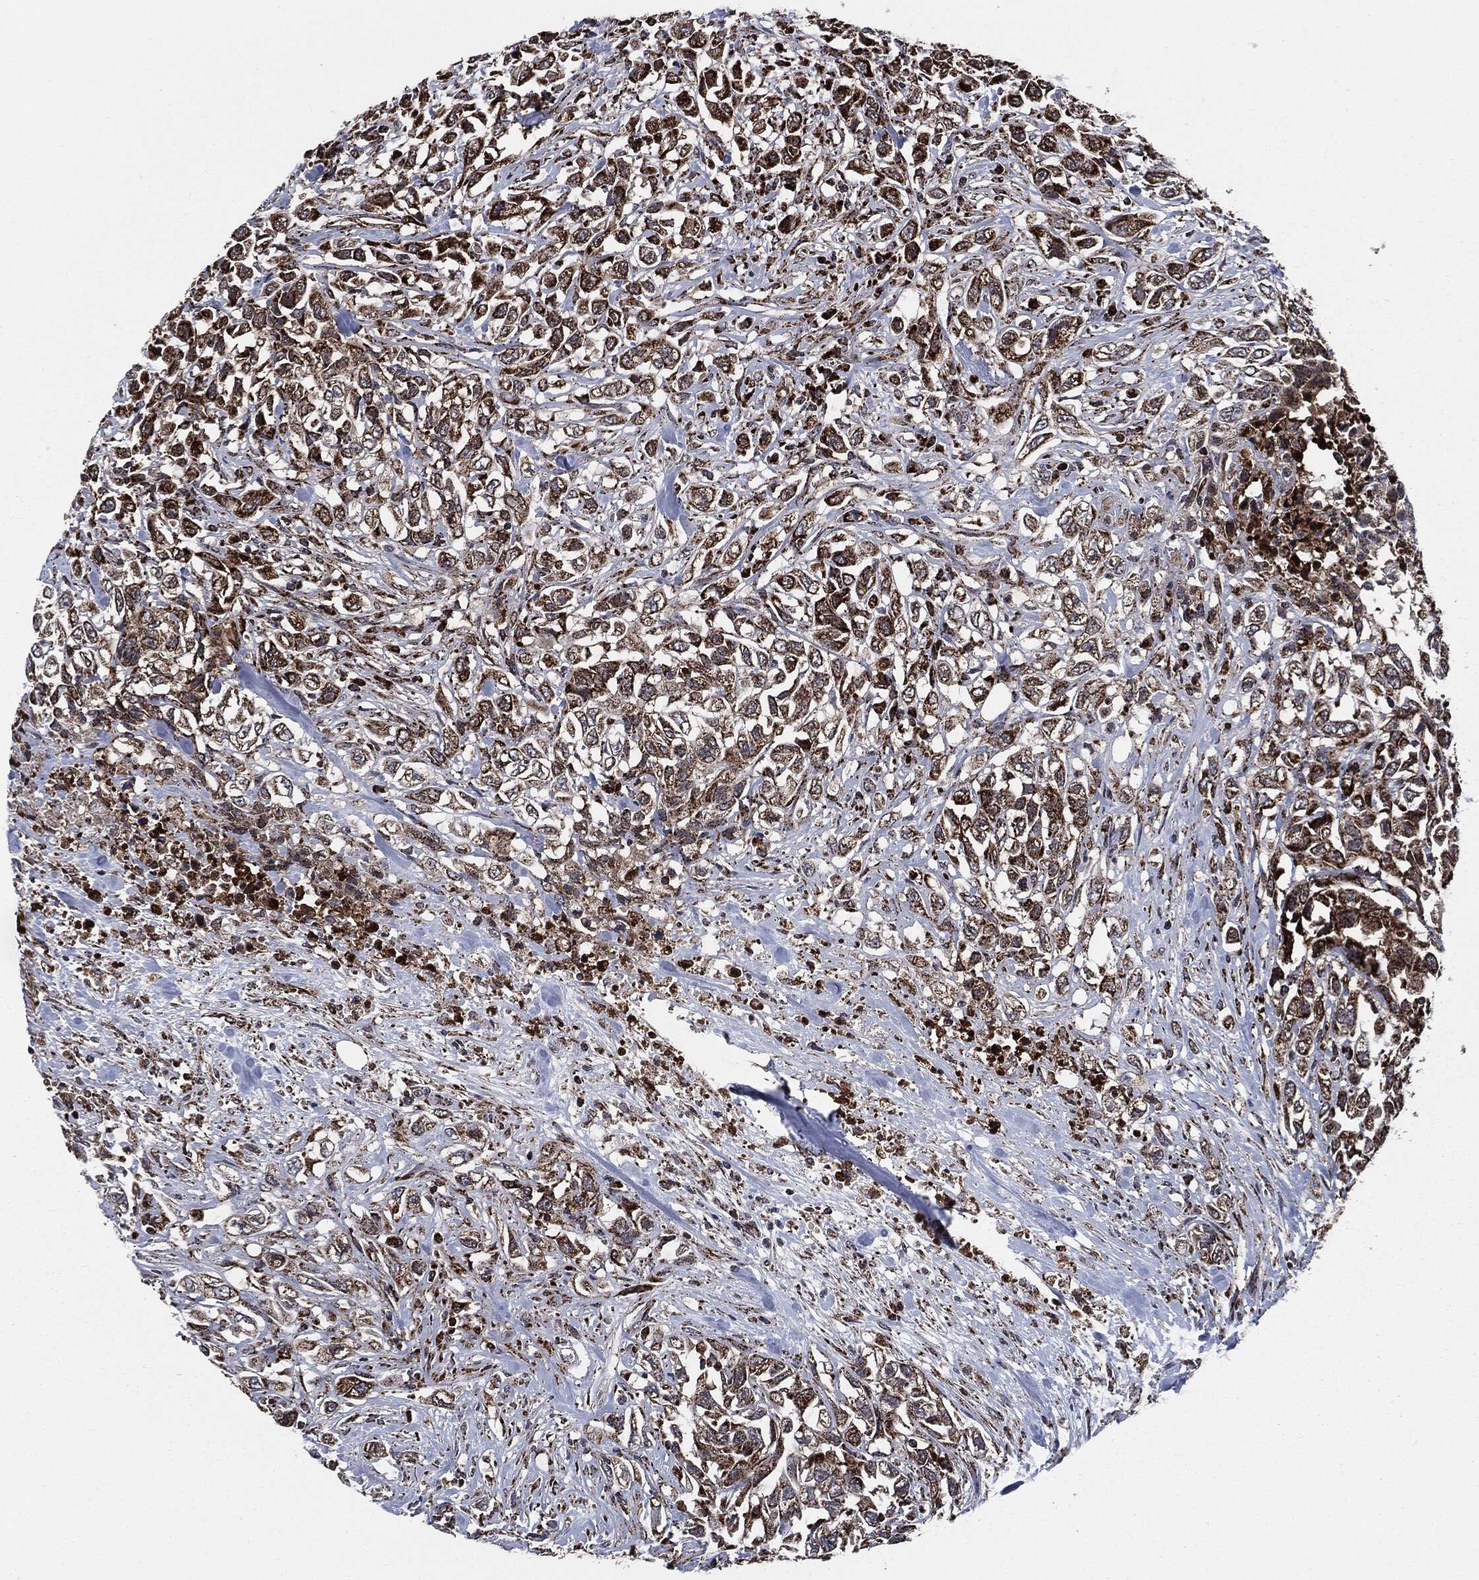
{"staining": {"intensity": "strong", "quantity": "<25%", "location": "cytoplasmic/membranous"}, "tissue": "urothelial cancer", "cell_type": "Tumor cells", "image_type": "cancer", "snomed": [{"axis": "morphology", "description": "Urothelial carcinoma, High grade"}, {"axis": "topography", "description": "Urinary bladder"}], "caption": "High-power microscopy captured an IHC histopathology image of urothelial cancer, revealing strong cytoplasmic/membranous expression in about <25% of tumor cells.", "gene": "FH", "patient": {"sex": "female", "age": 56}}